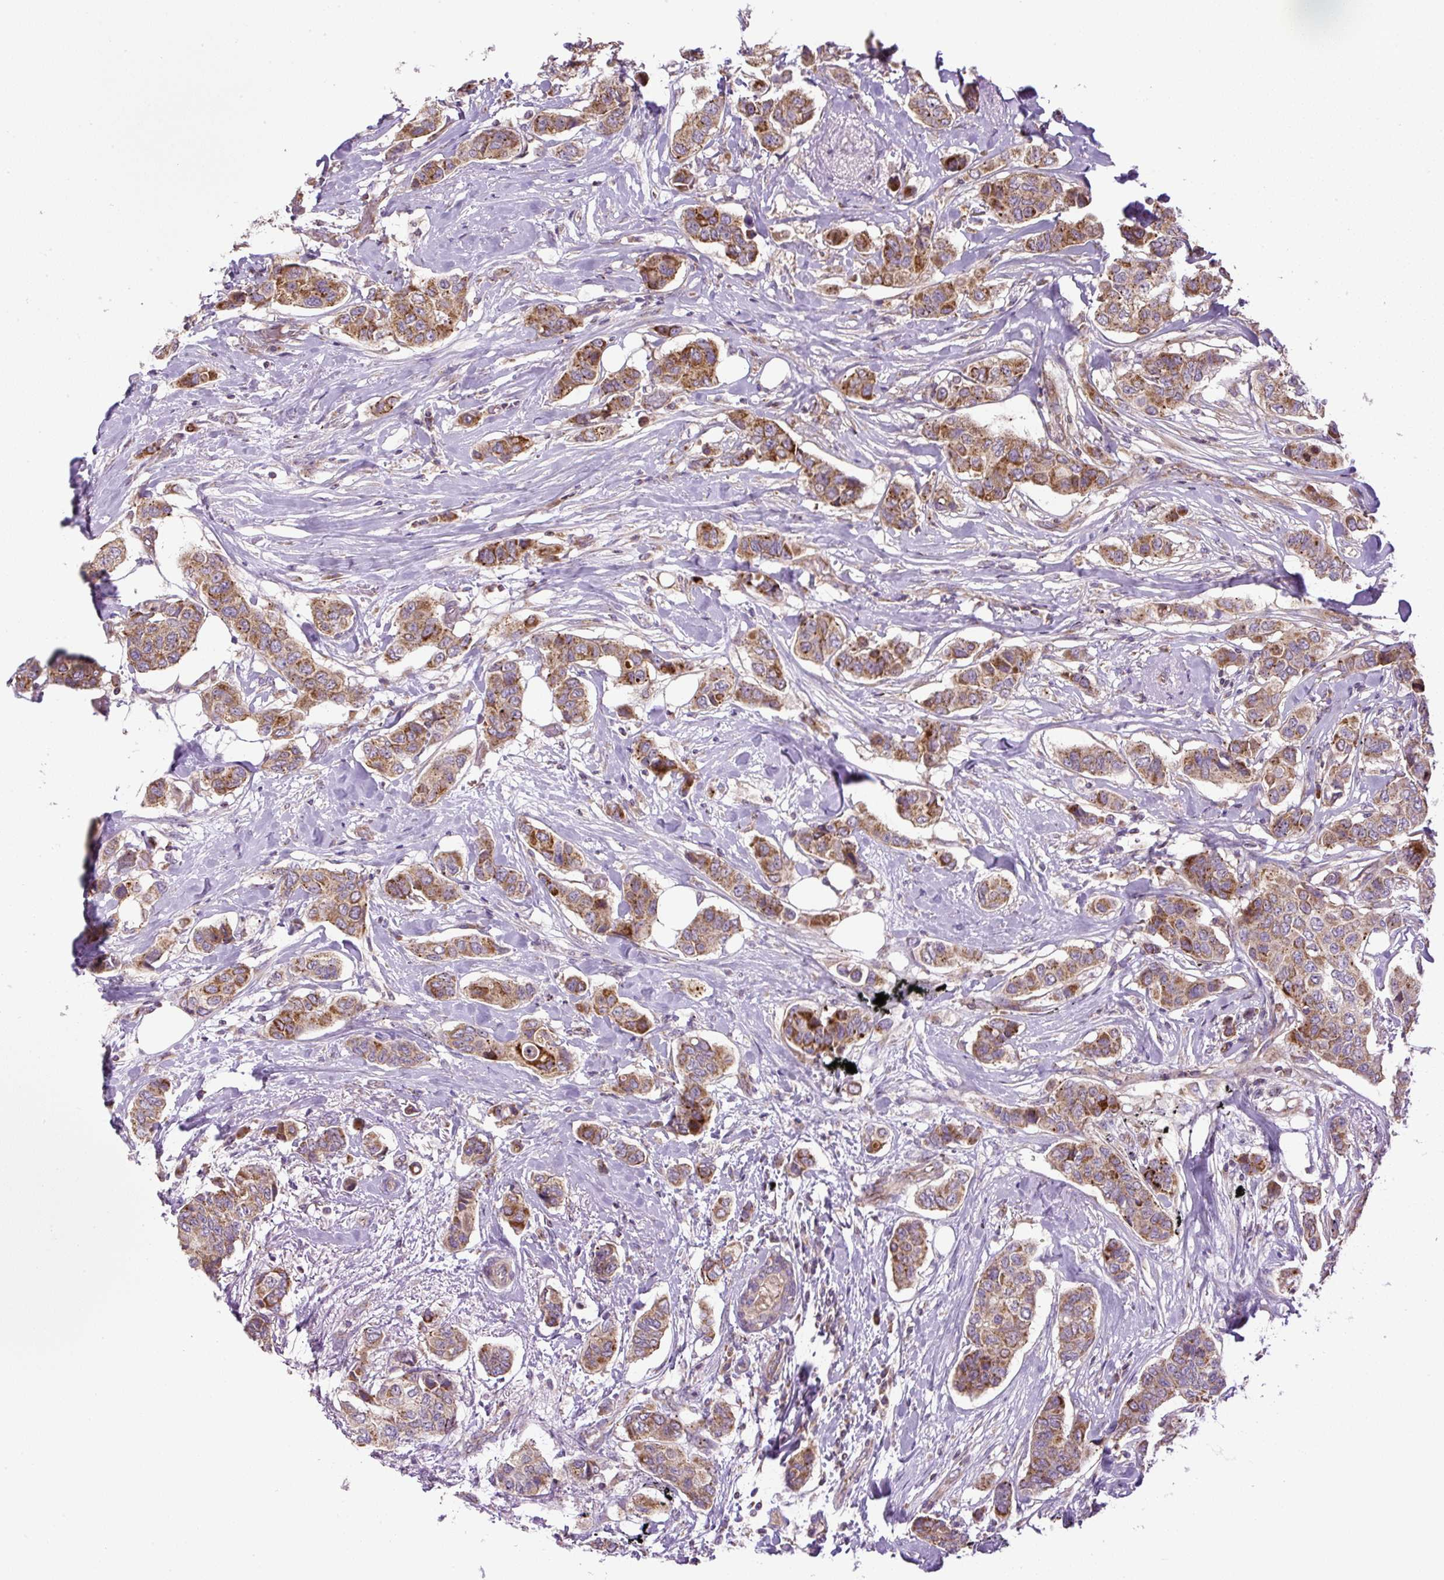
{"staining": {"intensity": "moderate", "quantity": ">75%", "location": "cytoplasmic/membranous"}, "tissue": "breast cancer", "cell_type": "Tumor cells", "image_type": "cancer", "snomed": [{"axis": "morphology", "description": "Lobular carcinoma"}, {"axis": "topography", "description": "Breast"}], "caption": "This is an image of immunohistochemistry (IHC) staining of breast cancer (lobular carcinoma), which shows moderate staining in the cytoplasmic/membranous of tumor cells.", "gene": "ZNF547", "patient": {"sex": "female", "age": 51}}